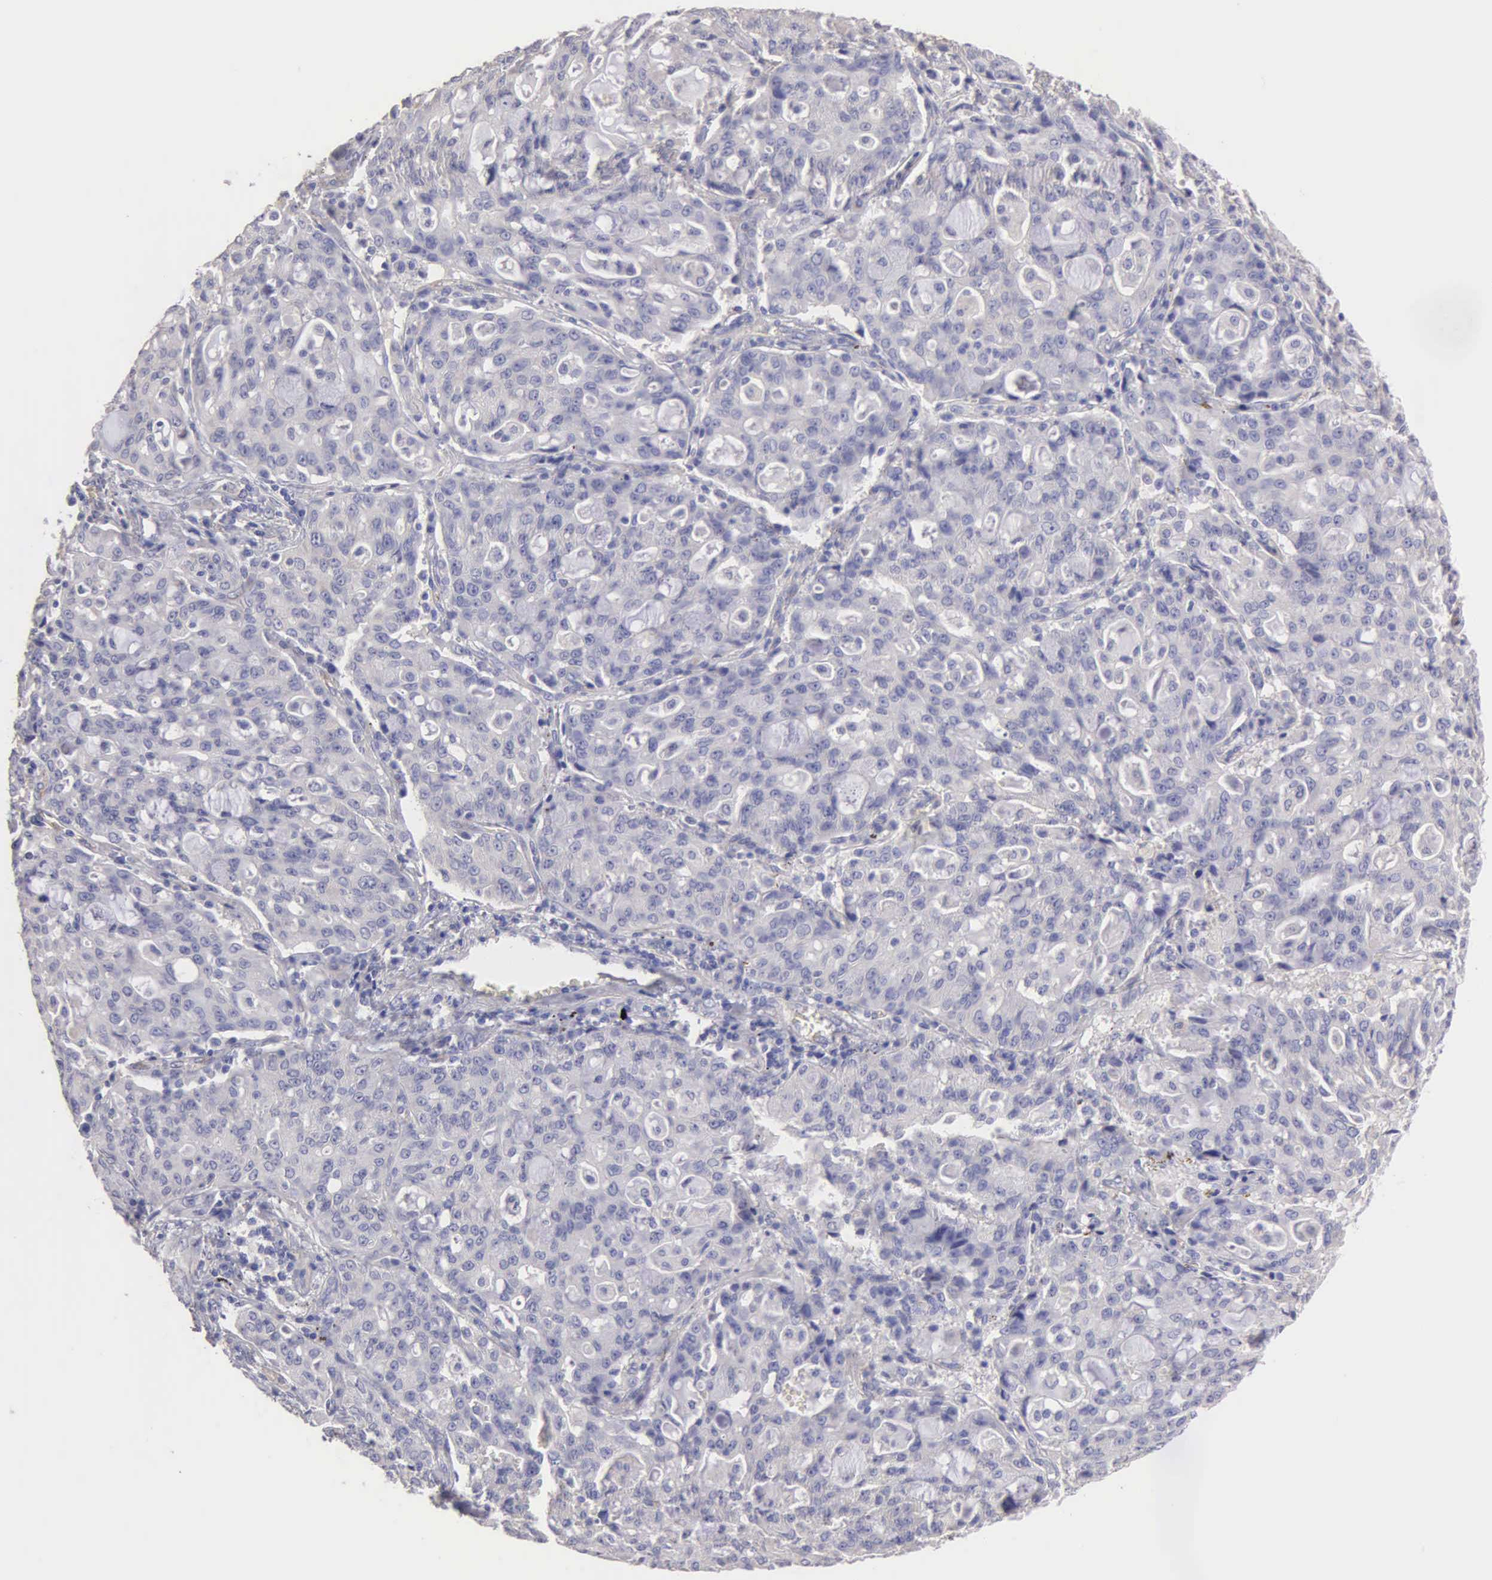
{"staining": {"intensity": "negative", "quantity": "none", "location": "none"}, "tissue": "lung cancer", "cell_type": "Tumor cells", "image_type": "cancer", "snomed": [{"axis": "morphology", "description": "Adenocarcinoma, NOS"}, {"axis": "topography", "description": "Lung"}], "caption": "Immunohistochemistry of adenocarcinoma (lung) demonstrates no positivity in tumor cells.", "gene": "APP", "patient": {"sex": "female", "age": 44}}